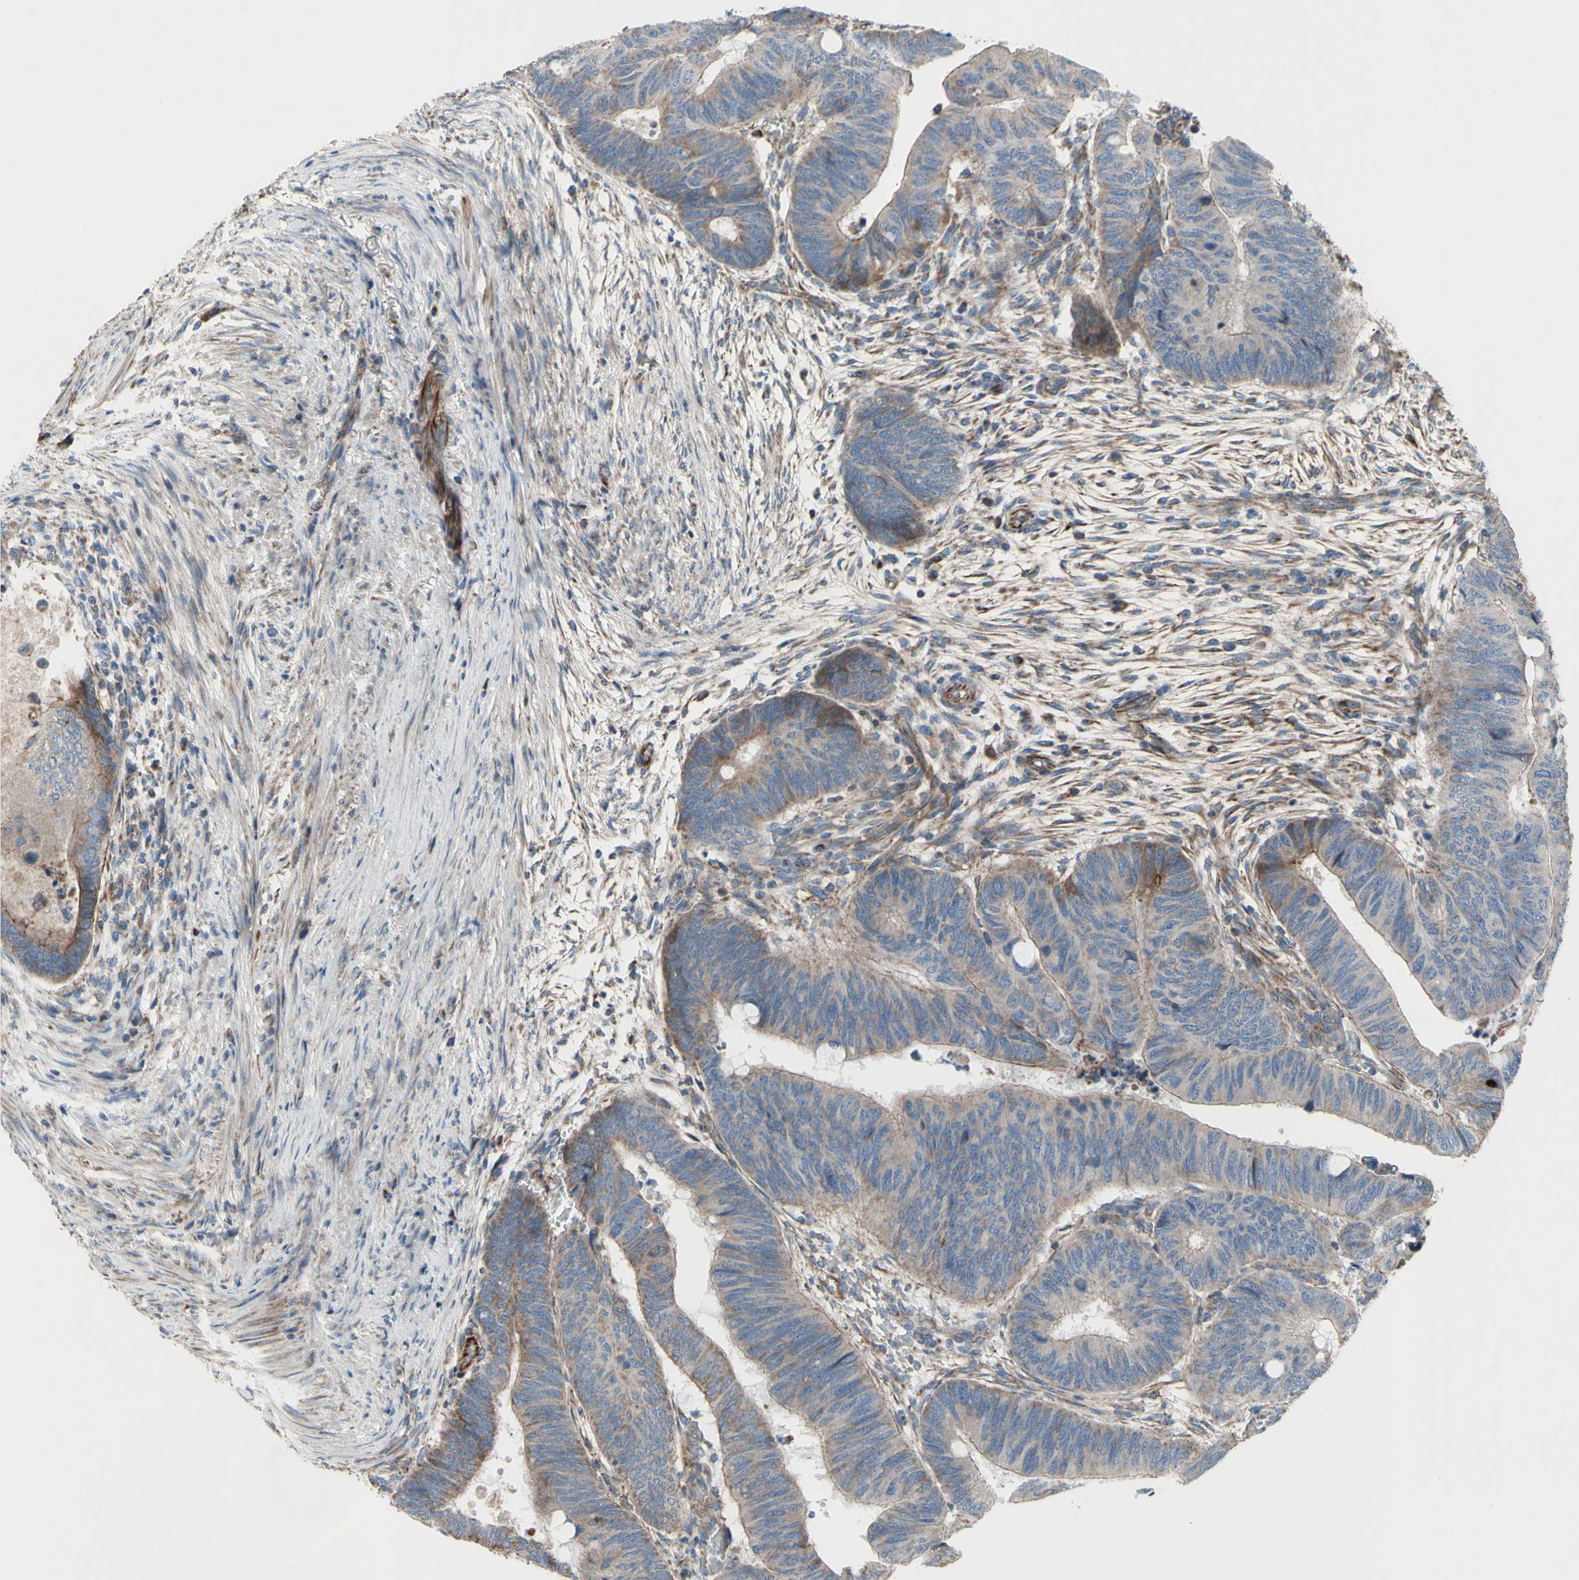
{"staining": {"intensity": "weak", "quantity": ">75%", "location": "cytoplasmic/membranous"}, "tissue": "colorectal cancer", "cell_type": "Tumor cells", "image_type": "cancer", "snomed": [{"axis": "morphology", "description": "Normal tissue, NOS"}, {"axis": "morphology", "description": "Adenocarcinoma, NOS"}, {"axis": "topography", "description": "Rectum"}, {"axis": "topography", "description": "Peripheral nerve tissue"}], "caption": "Immunohistochemistry staining of colorectal cancer, which reveals low levels of weak cytoplasmic/membranous positivity in approximately >75% of tumor cells indicating weak cytoplasmic/membranous protein positivity. The staining was performed using DAB (3,3'-diaminobenzidine) (brown) for protein detection and nuclei were counterstained in hematoxylin (blue).", "gene": "EMC7", "patient": {"sex": "male", "age": 92}}